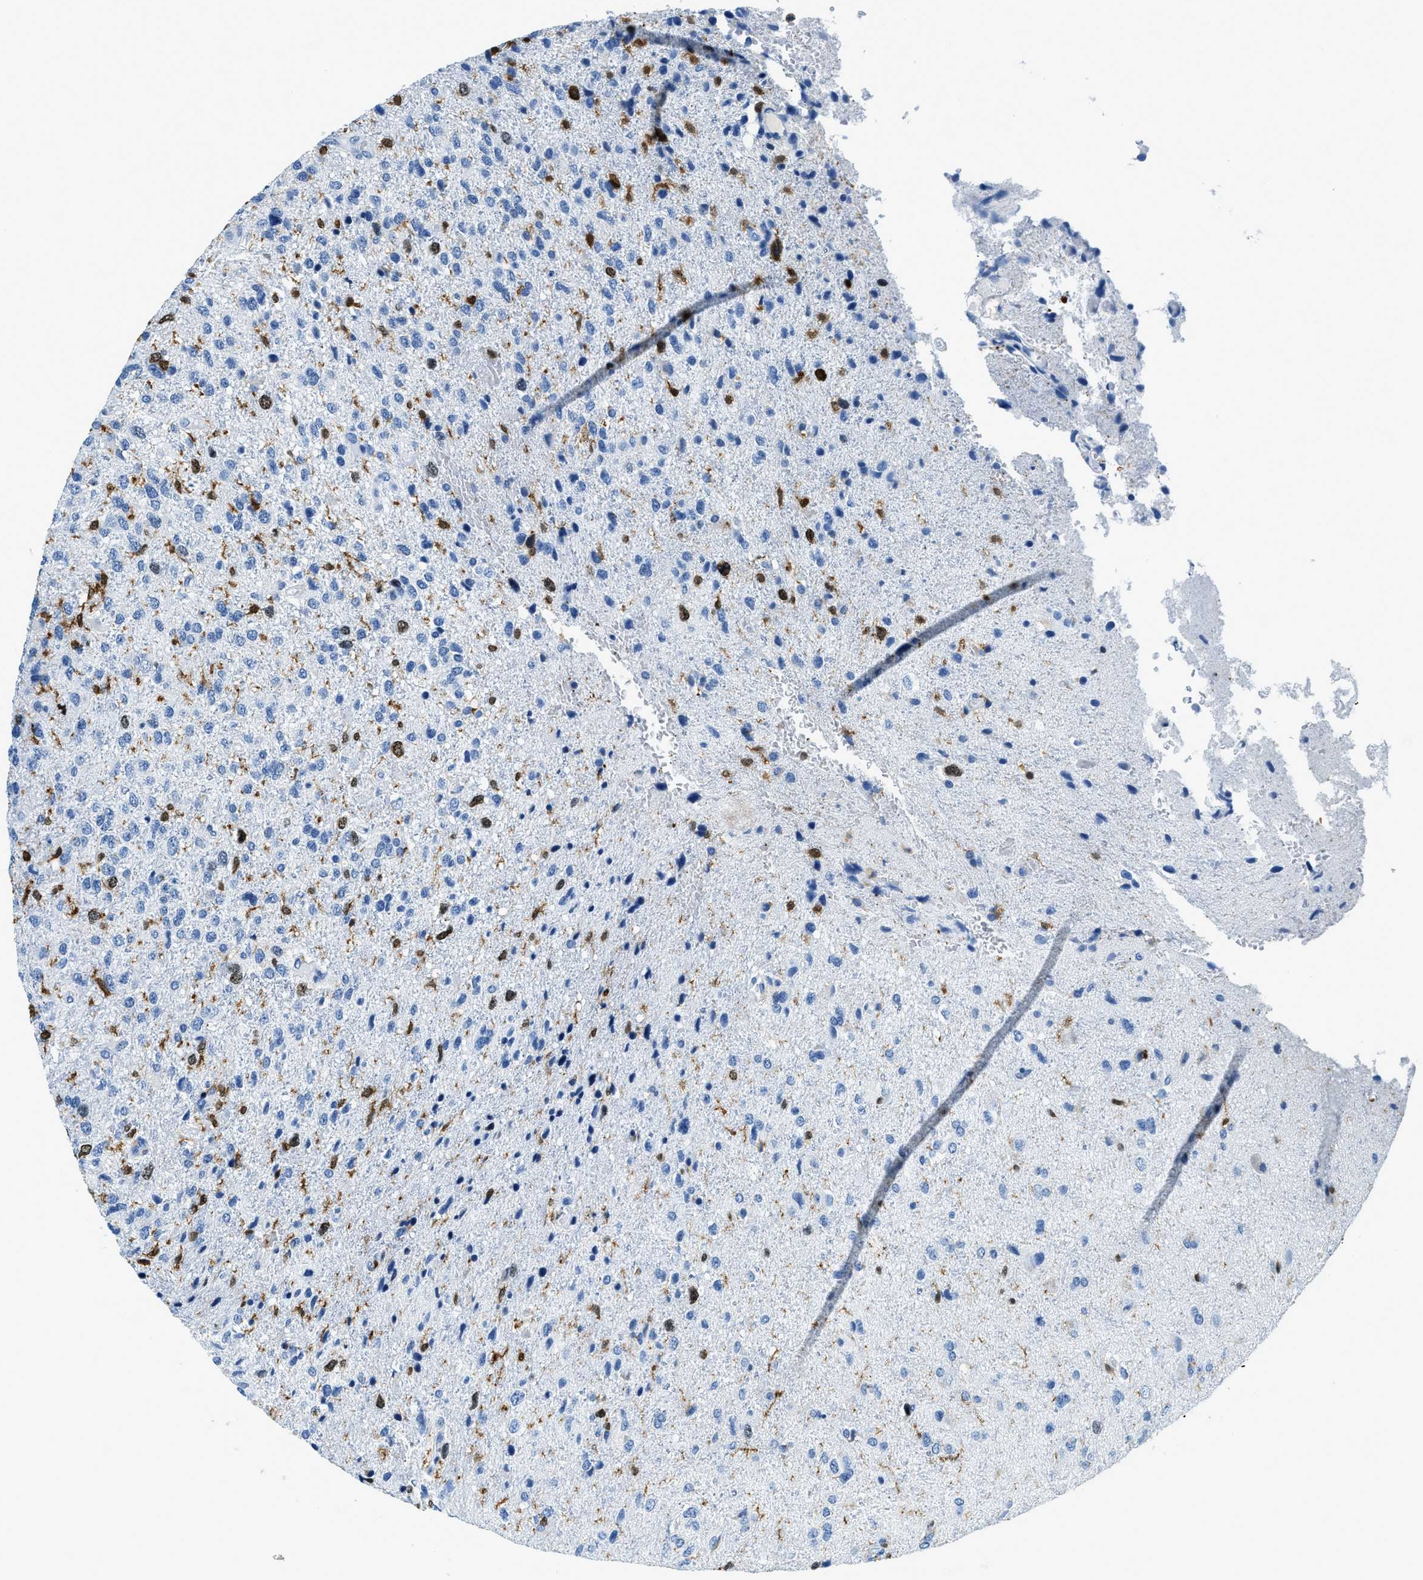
{"staining": {"intensity": "negative", "quantity": "none", "location": "none"}, "tissue": "glioma", "cell_type": "Tumor cells", "image_type": "cancer", "snomed": [{"axis": "morphology", "description": "Glioma, malignant, High grade"}, {"axis": "topography", "description": "Brain"}], "caption": "This histopathology image is of malignant high-grade glioma stained with IHC to label a protein in brown with the nuclei are counter-stained blue. There is no positivity in tumor cells.", "gene": "CAPG", "patient": {"sex": "female", "age": 58}}